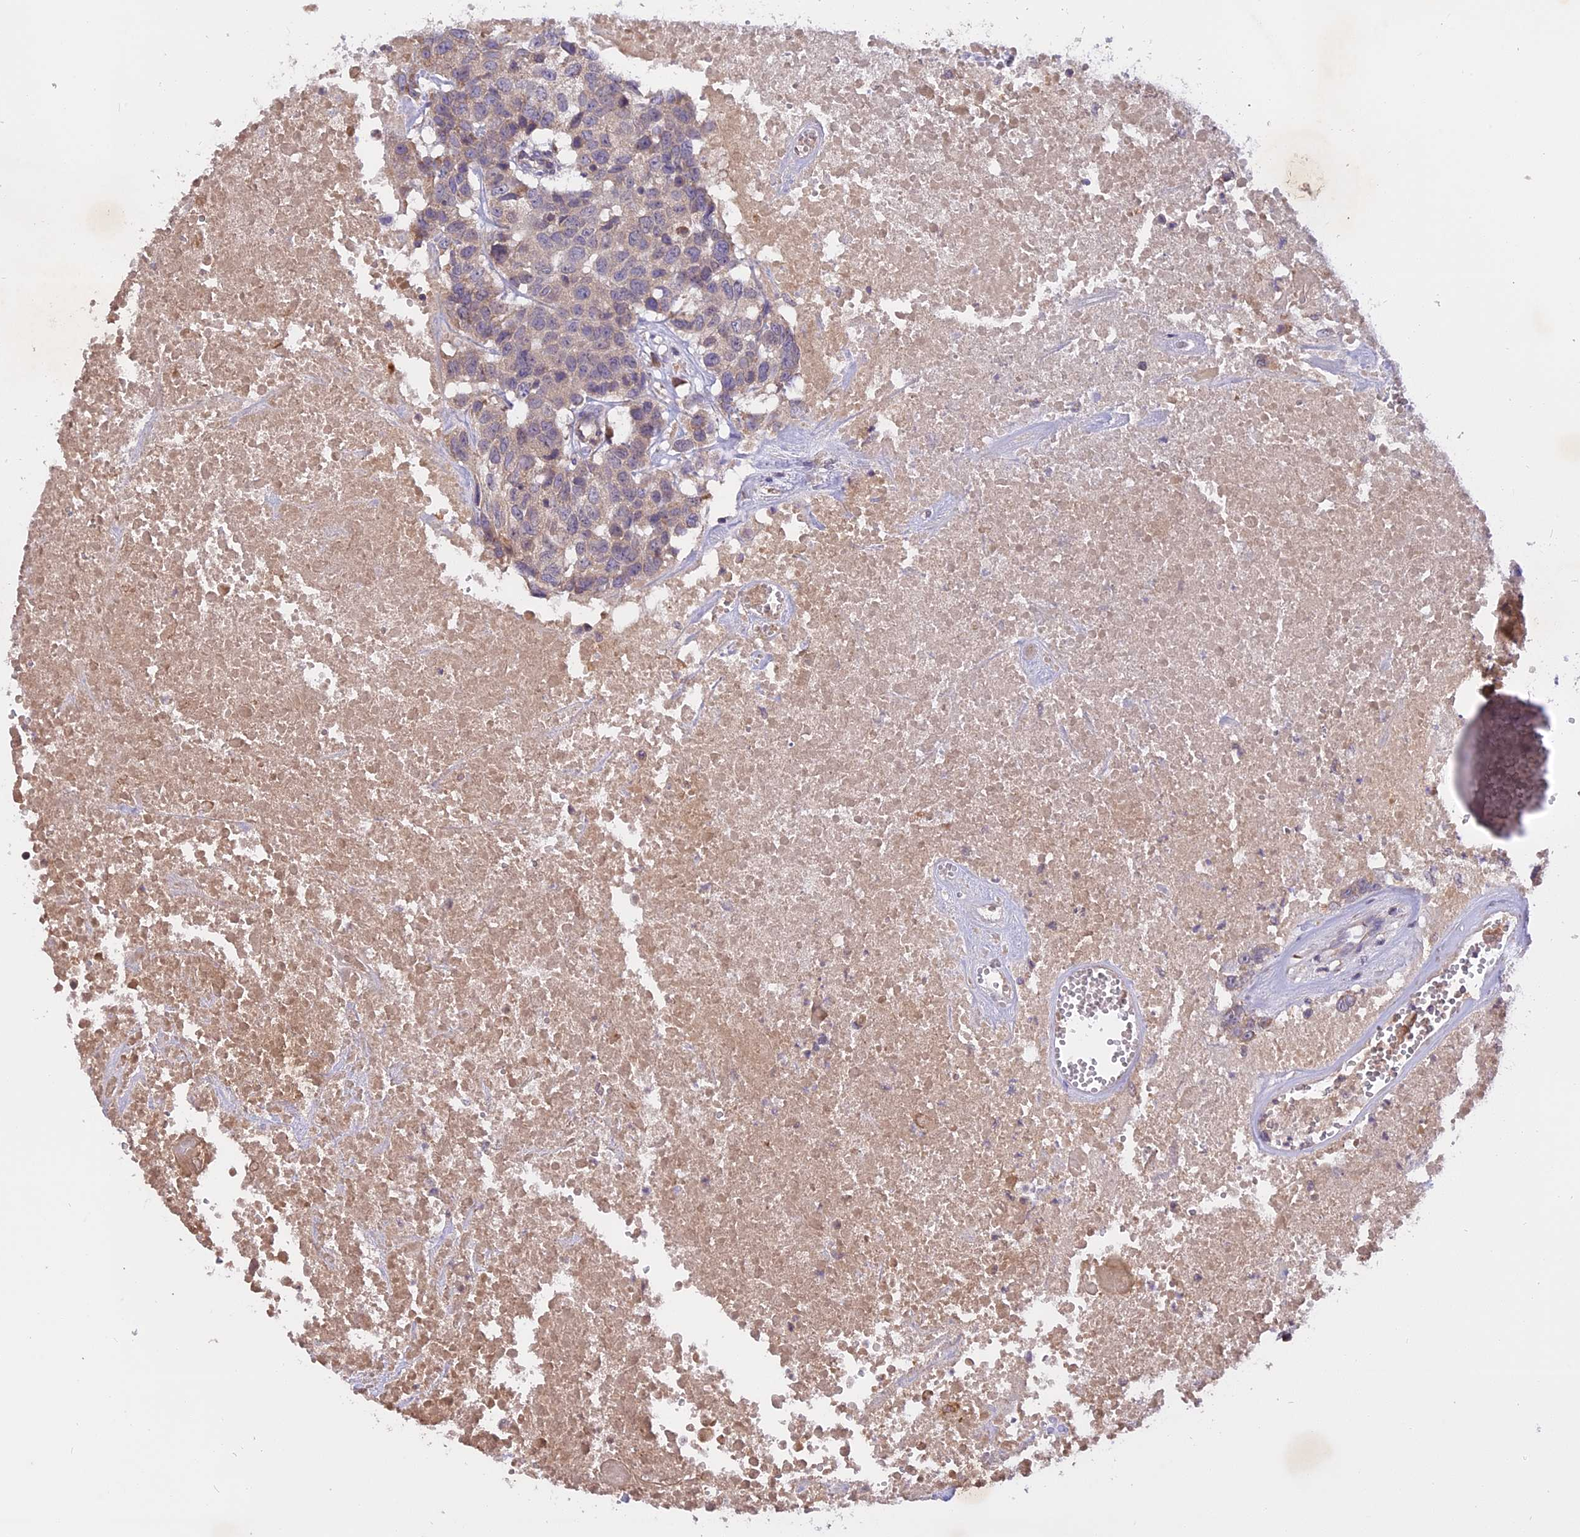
{"staining": {"intensity": "weak", "quantity": "<25%", "location": "cytoplasmic/membranous"}, "tissue": "head and neck cancer", "cell_type": "Tumor cells", "image_type": "cancer", "snomed": [{"axis": "morphology", "description": "Squamous cell carcinoma, NOS"}, {"axis": "topography", "description": "Head-Neck"}], "caption": "IHC photomicrograph of head and neck squamous cell carcinoma stained for a protein (brown), which reveals no positivity in tumor cells.", "gene": "MEMO1", "patient": {"sex": "male", "age": 66}}